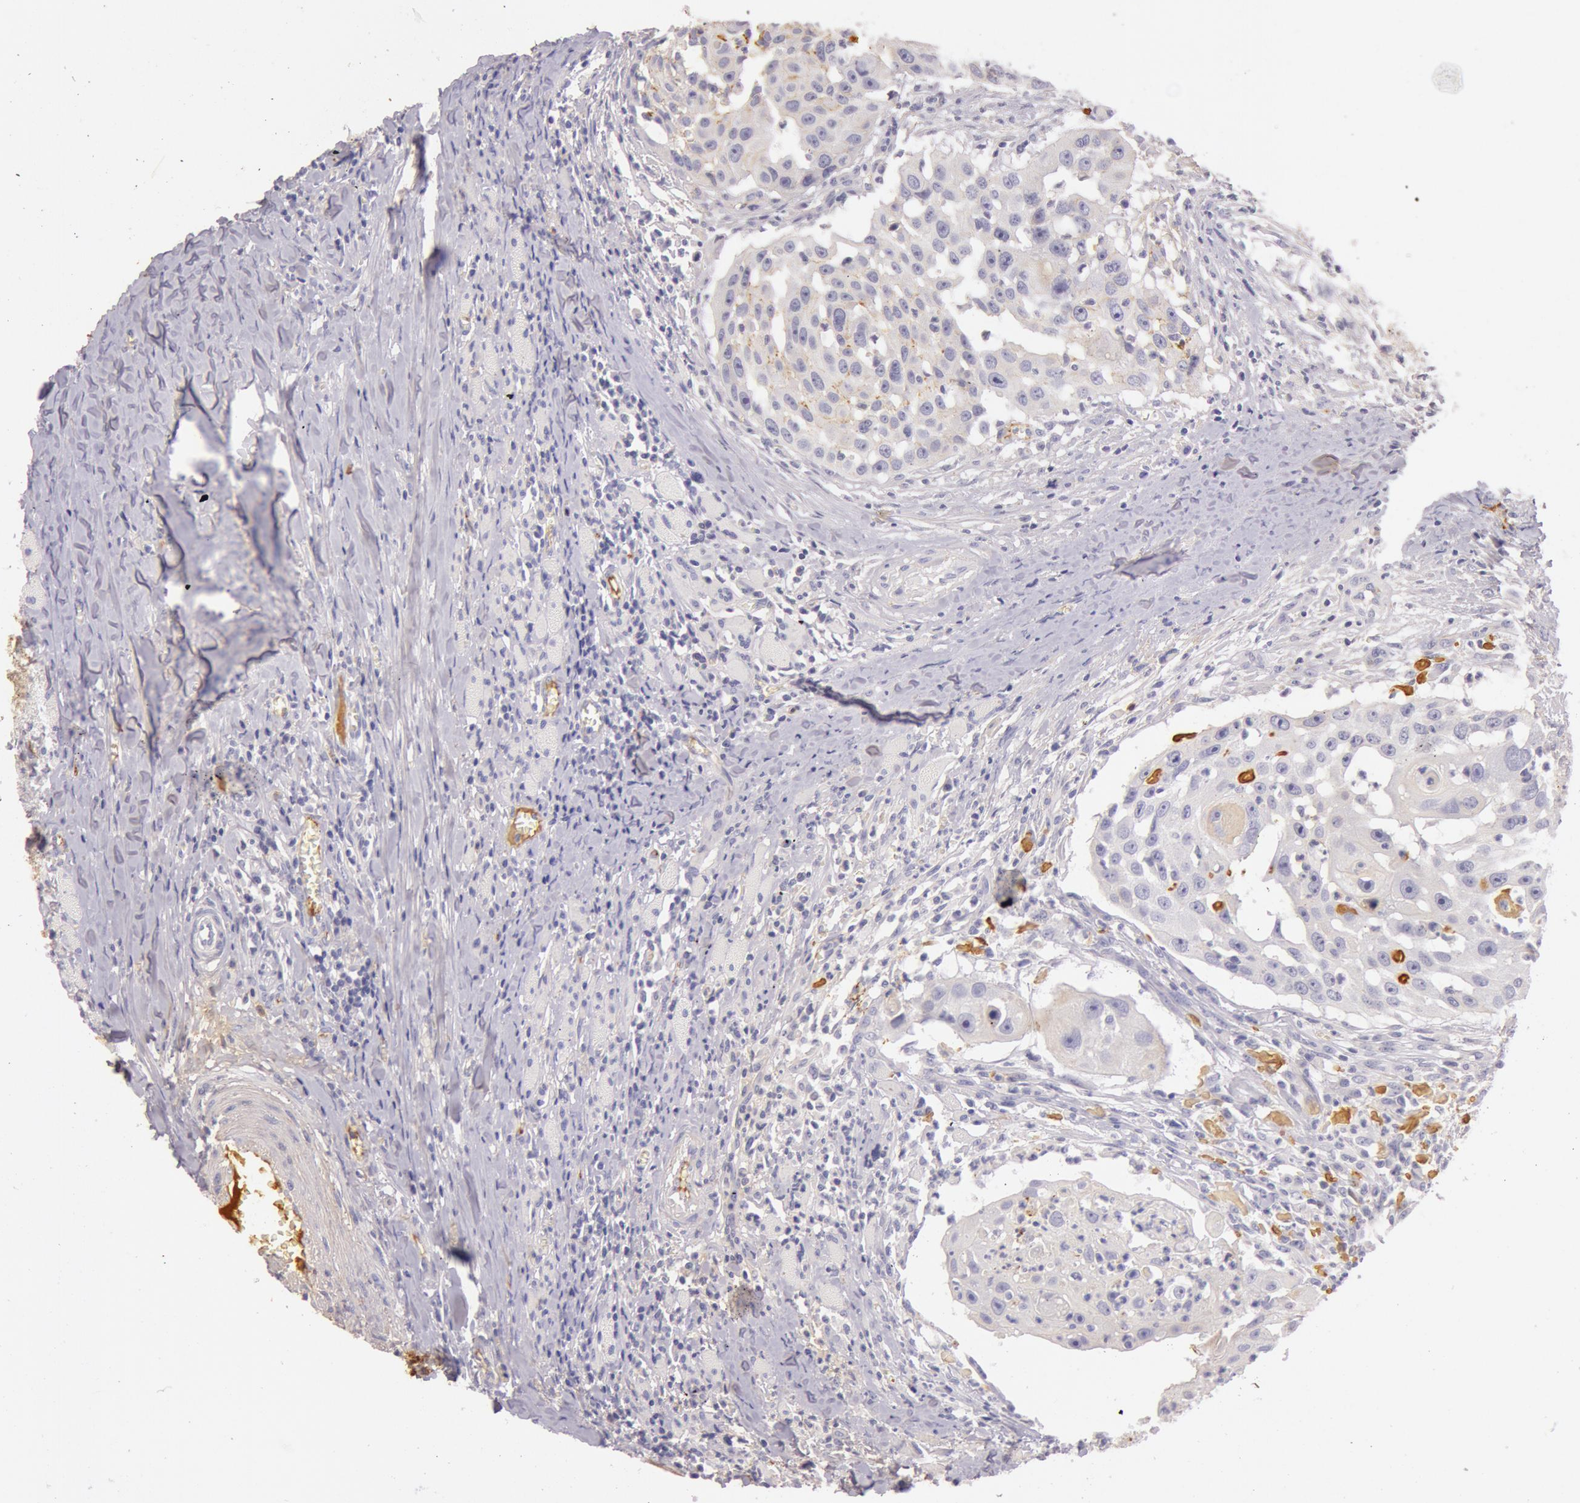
{"staining": {"intensity": "weak", "quantity": "<25%", "location": "cytoplasmic/membranous"}, "tissue": "head and neck cancer", "cell_type": "Tumor cells", "image_type": "cancer", "snomed": [{"axis": "morphology", "description": "Squamous cell carcinoma, NOS"}, {"axis": "topography", "description": "Head-Neck"}], "caption": "Histopathology image shows no protein positivity in tumor cells of head and neck squamous cell carcinoma tissue.", "gene": "C4BPA", "patient": {"sex": "male", "age": 64}}